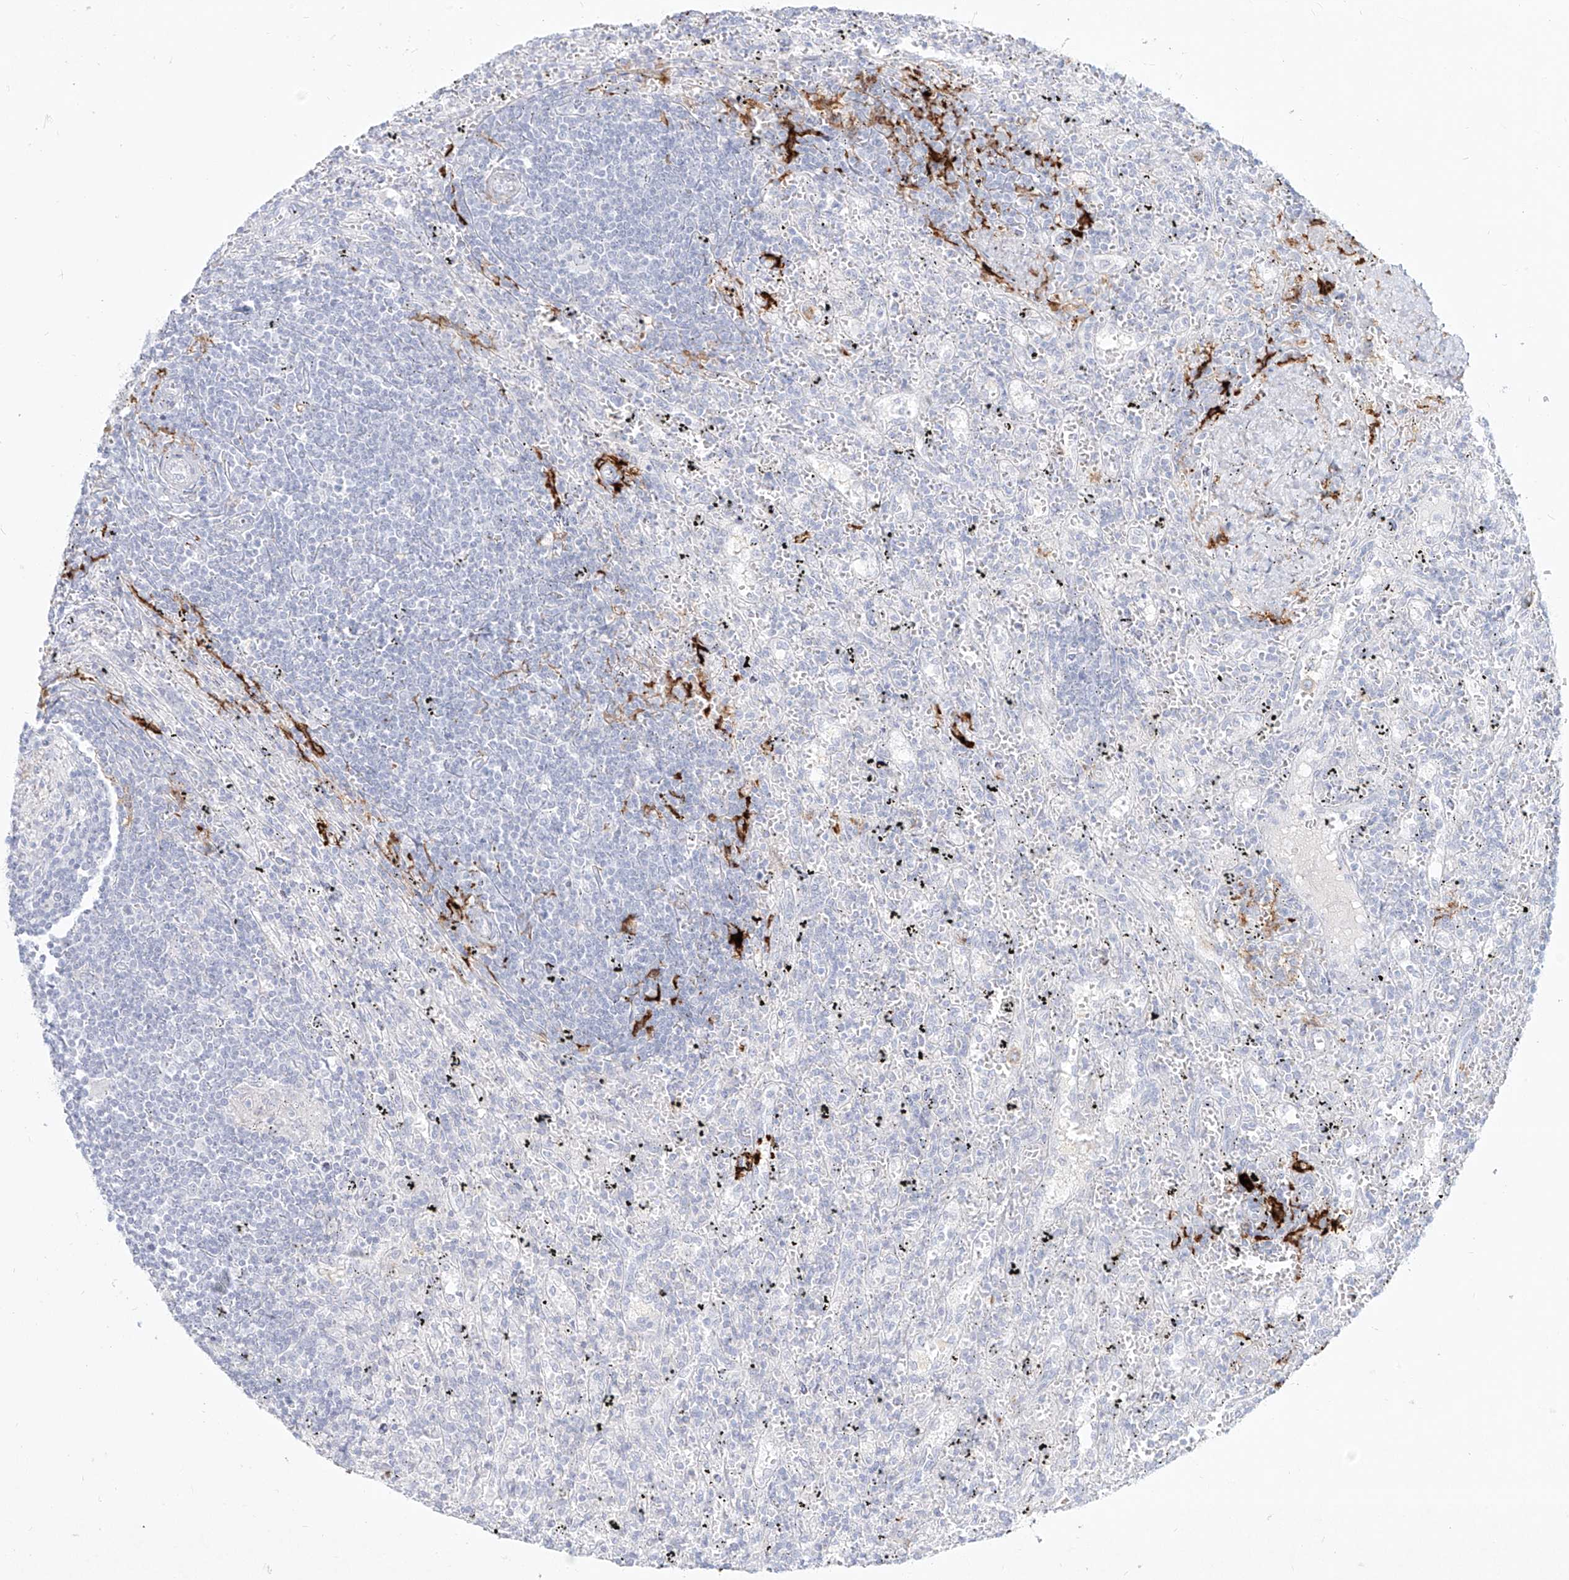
{"staining": {"intensity": "negative", "quantity": "none", "location": "none"}, "tissue": "lymphoma", "cell_type": "Tumor cells", "image_type": "cancer", "snomed": [{"axis": "morphology", "description": "Malignant lymphoma, non-Hodgkin's type, Low grade"}, {"axis": "topography", "description": "Spleen"}], "caption": "Malignant lymphoma, non-Hodgkin's type (low-grade) was stained to show a protein in brown. There is no significant staining in tumor cells.", "gene": "CD209", "patient": {"sex": "male", "age": 76}}